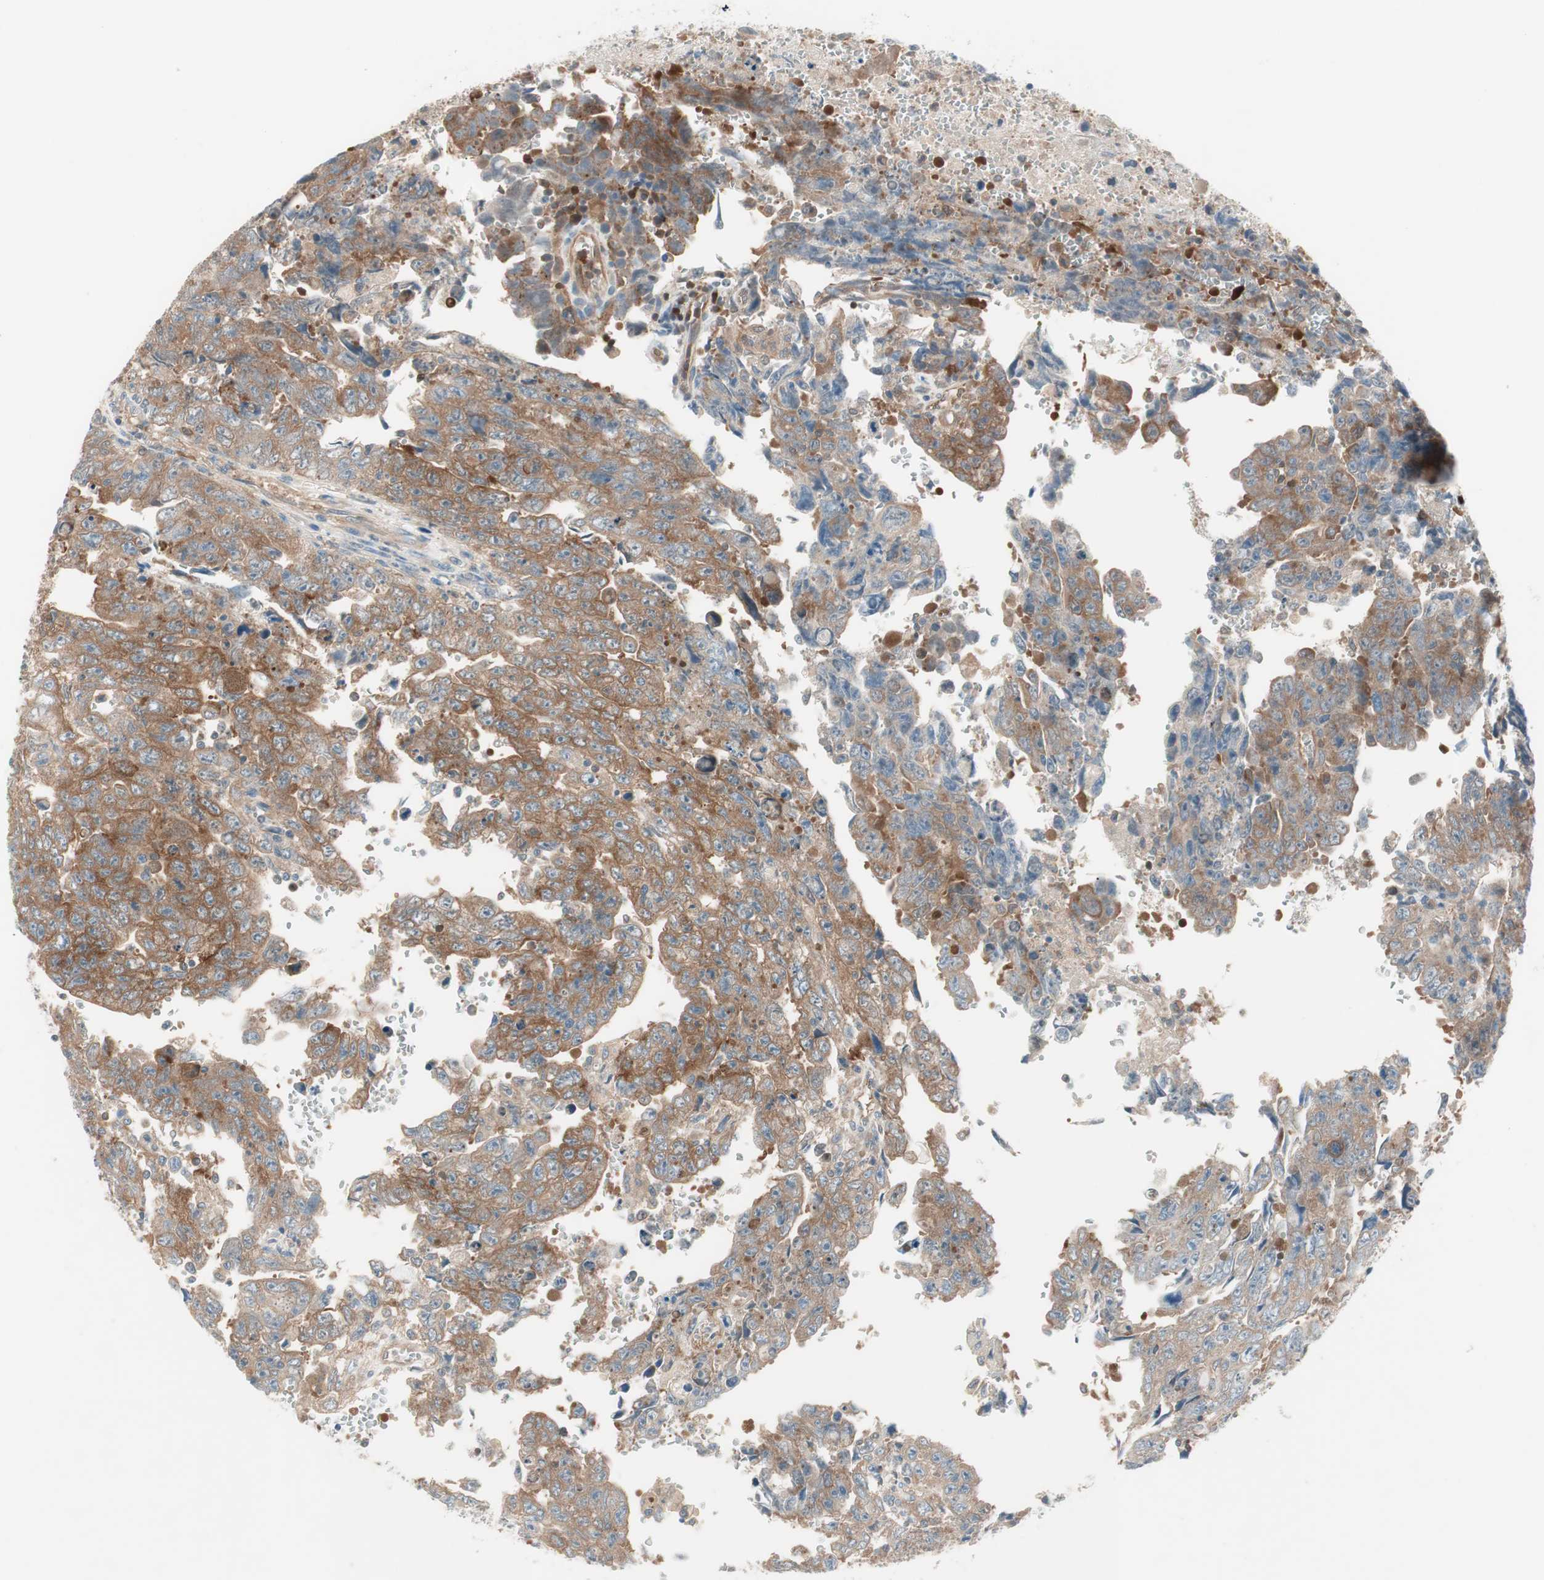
{"staining": {"intensity": "strong", "quantity": ">75%", "location": "cytoplasmic/membranous"}, "tissue": "testis cancer", "cell_type": "Tumor cells", "image_type": "cancer", "snomed": [{"axis": "morphology", "description": "Carcinoma, Embryonal, NOS"}, {"axis": "topography", "description": "Testis"}], "caption": "About >75% of tumor cells in testis embryonal carcinoma show strong cytoplasmic/membranous protein positivity as visualized by brown immunohistochemical staining.", "gene": "GALT", "patient": {"sex": "male", "age": 28}}